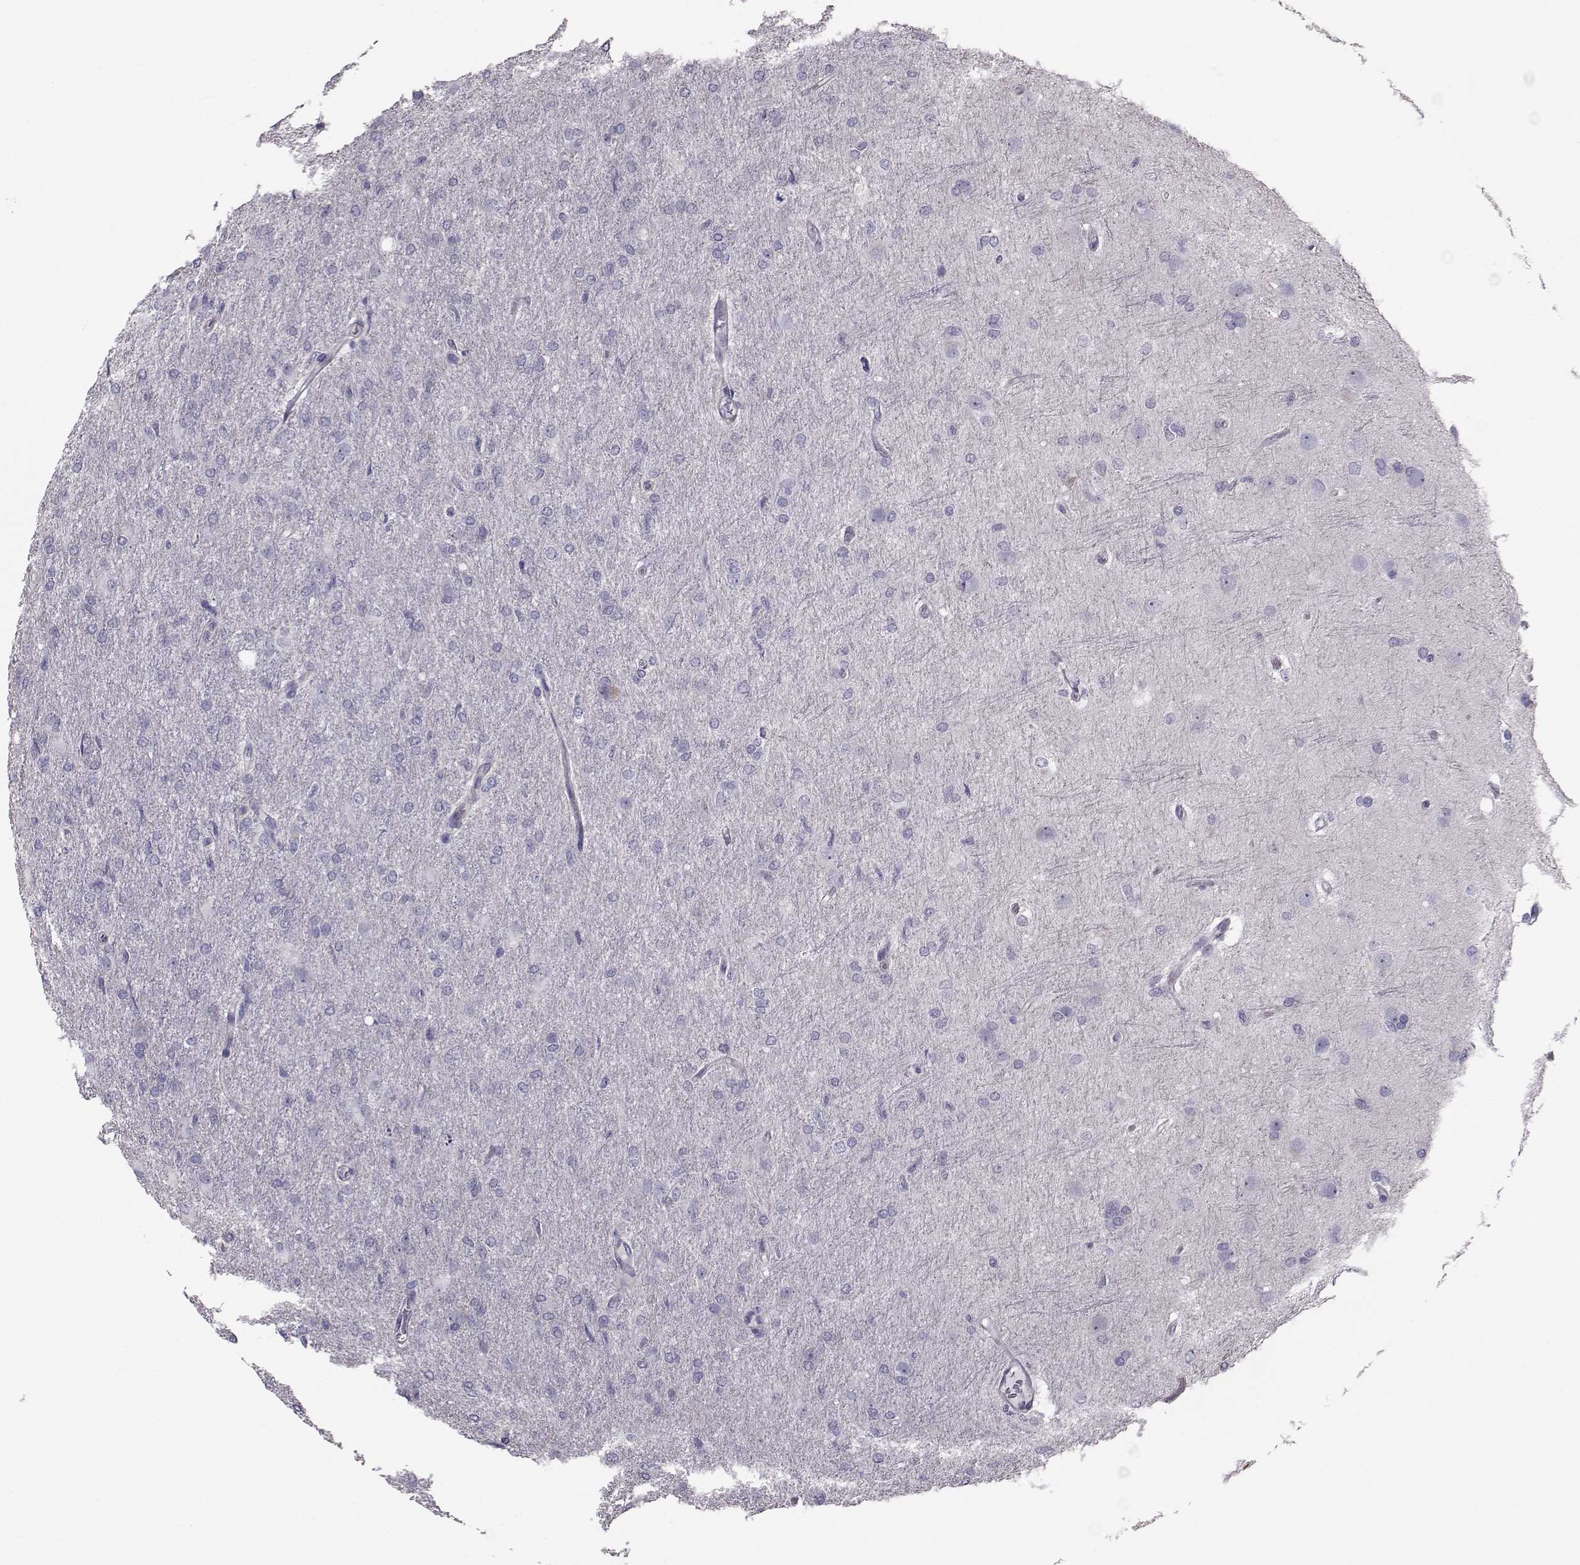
{"staining": {"intensity": "negative", "quantity": "none", "location": "none"}, "tissue": "glioma", "cell_type": "Tumor cells", "image_type": "cancer", "snomed": [{"axis": "morphology", "description": "Glioma, malignant, High grade"}, {"axis": "topography", "description": "Brain"}], "caption": "Immunohistochemistry (IHC) micrograph of malignant glioma (high-grade) stained for a protein (brown), which displays no staining in tumor cells.", "gene": "GARIN3", "patient": {"sex": "male", "age": 68}}